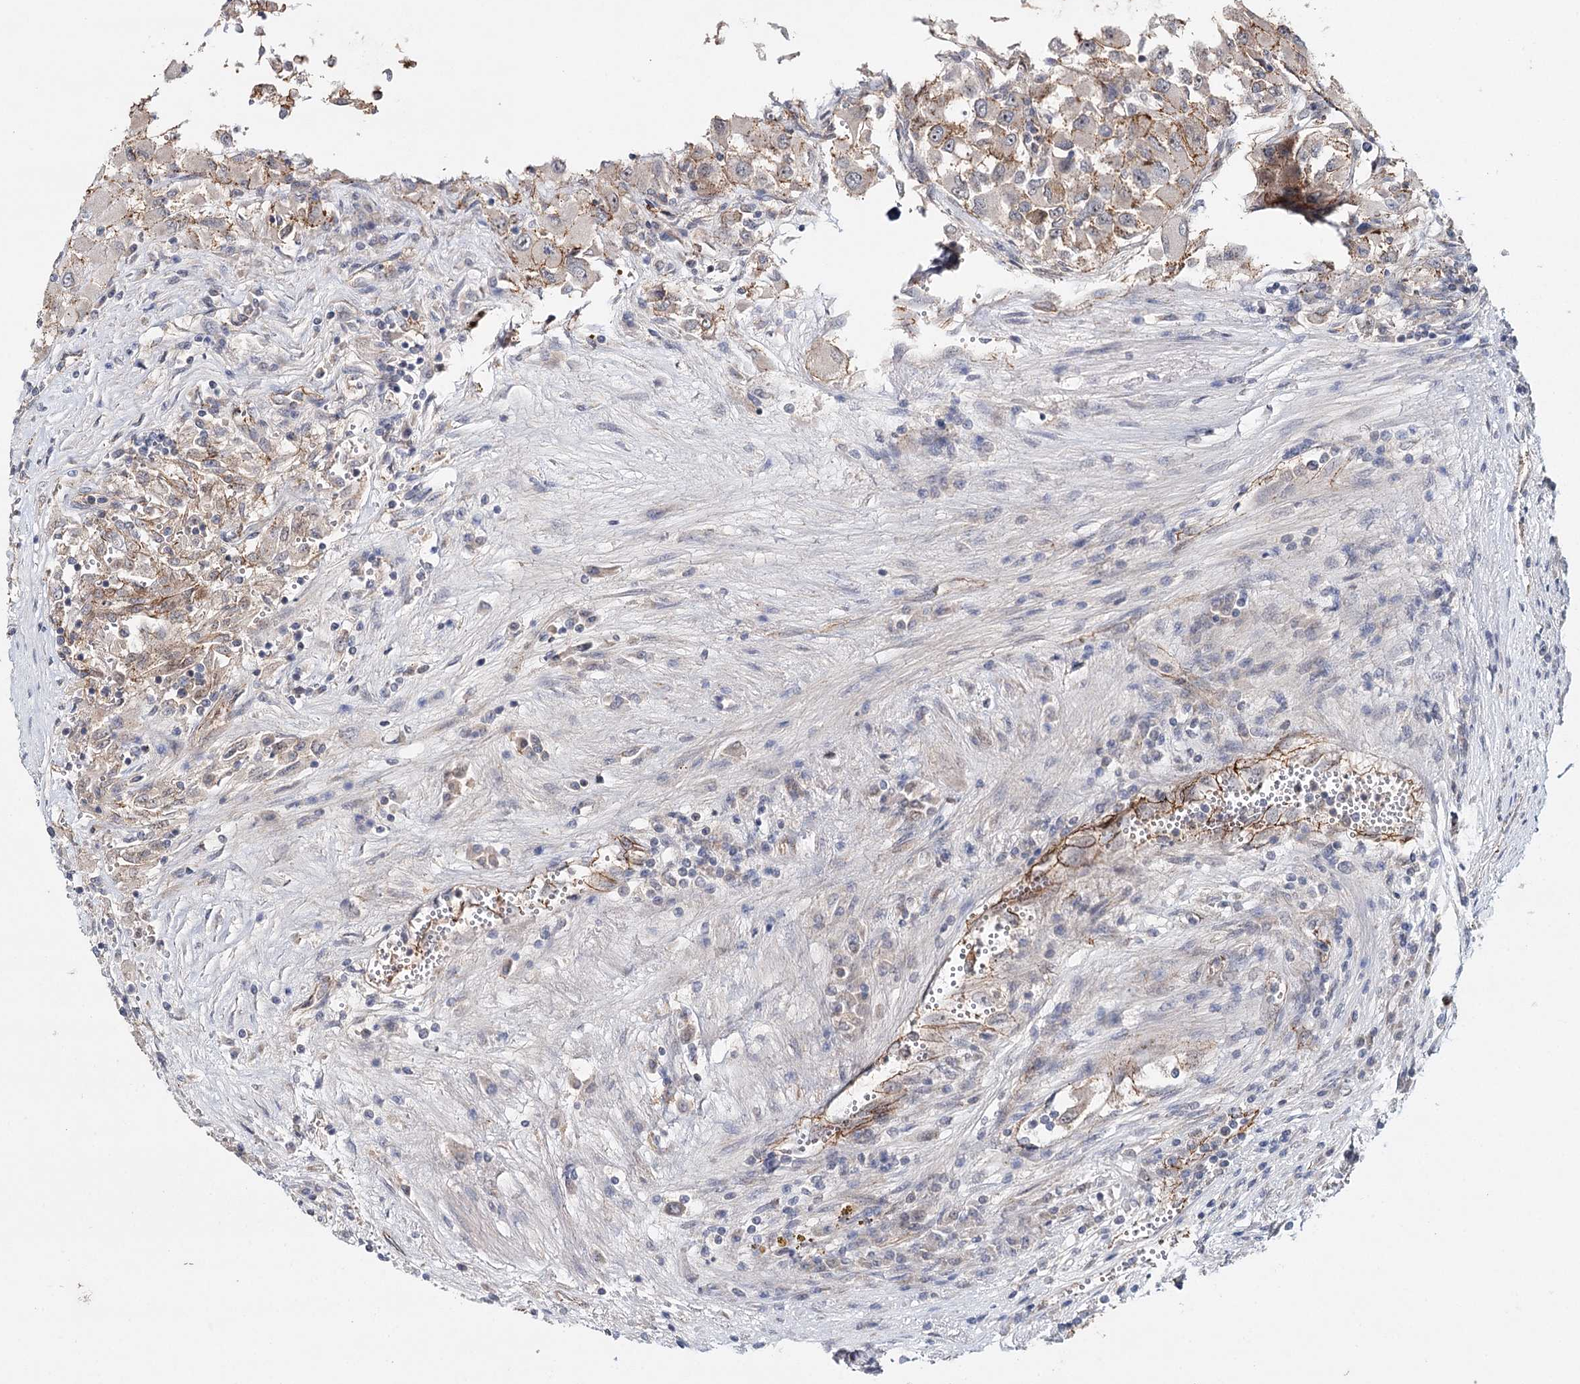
{"staining": {"intensity": "weak", "quantity": "<25%", "location": "cytoplasmic/membranous"}, "tissue": "renal cancer", "cell_type": "Tumor cells", "image_type": "cancer", "snomed": [{"axis": "morphology", "description": "Adenocarcinoma, NOS"}, {"axis": "topography", "description": "Kidney"}], "caption": "Immunohistochemical staining of human renal adenocarcinoma demonstrates no significant positivity in tumor cells.", "gene": "PKP4", "patient": {"sex": "female", "age": 52}}